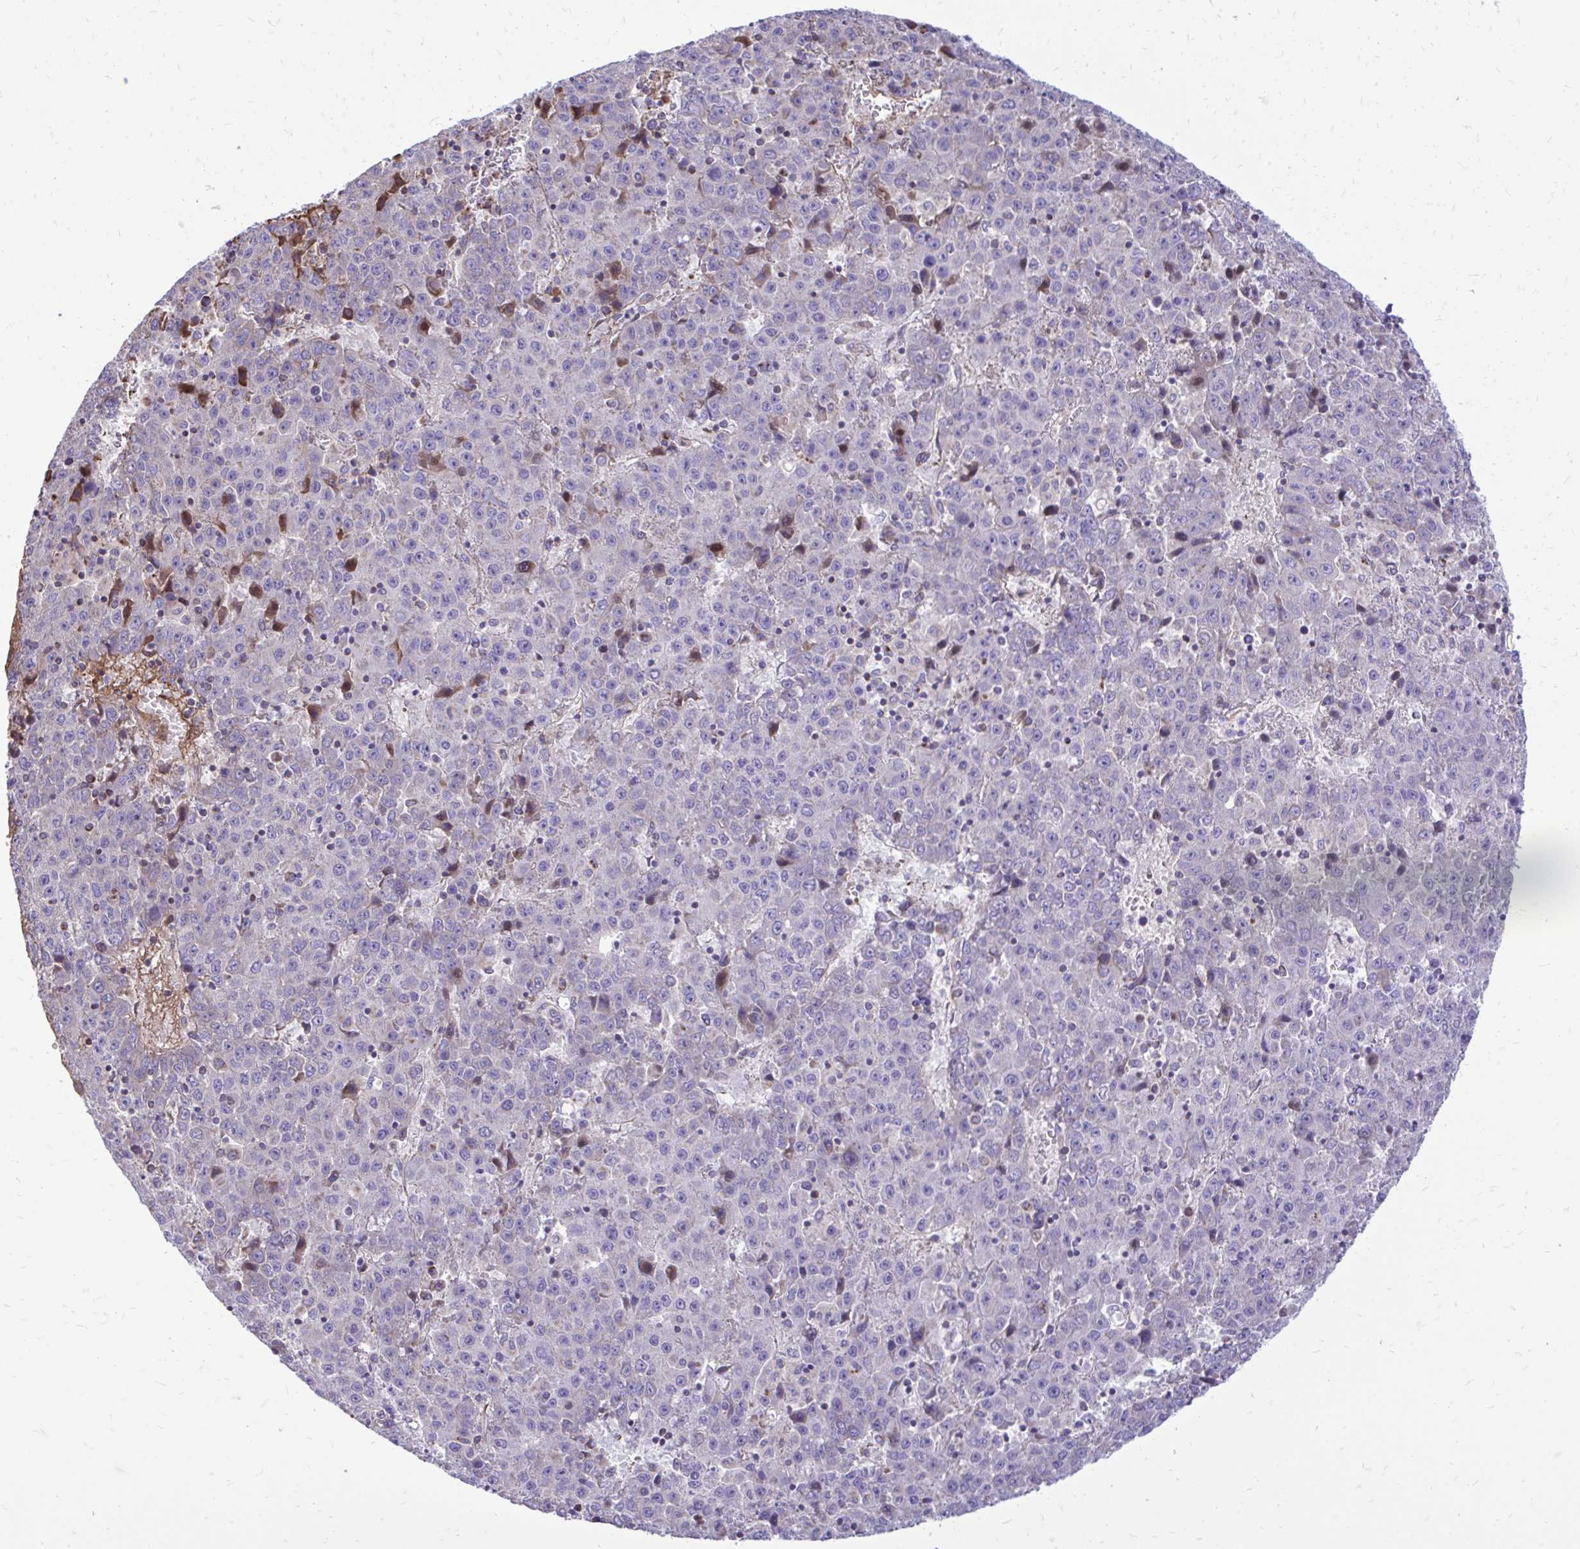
{"staining": {"intensity": "weak", "quantity": "25%-75%", "location": "cytoplasmic/membranous"}, "tissue": "liver cancer", "cell_type": "Tumor cells", "image_type": "cancer", "snomed": [{"axis": "morphology", "description": "Carcinoma, Hepatocellular, NOS"}, {"axis": "topography", "description": "Liver"}], "caption": "Approximately 25%-75% of tumor cells in human liver cancer (hepatocellular carcinoma) exhibit weak cytoplasmic/membranous protein expression as visualized by brown immunohistochemical staining.", "gene": "ATP13A2", "patient": {"sex": "female", "age": 53}}